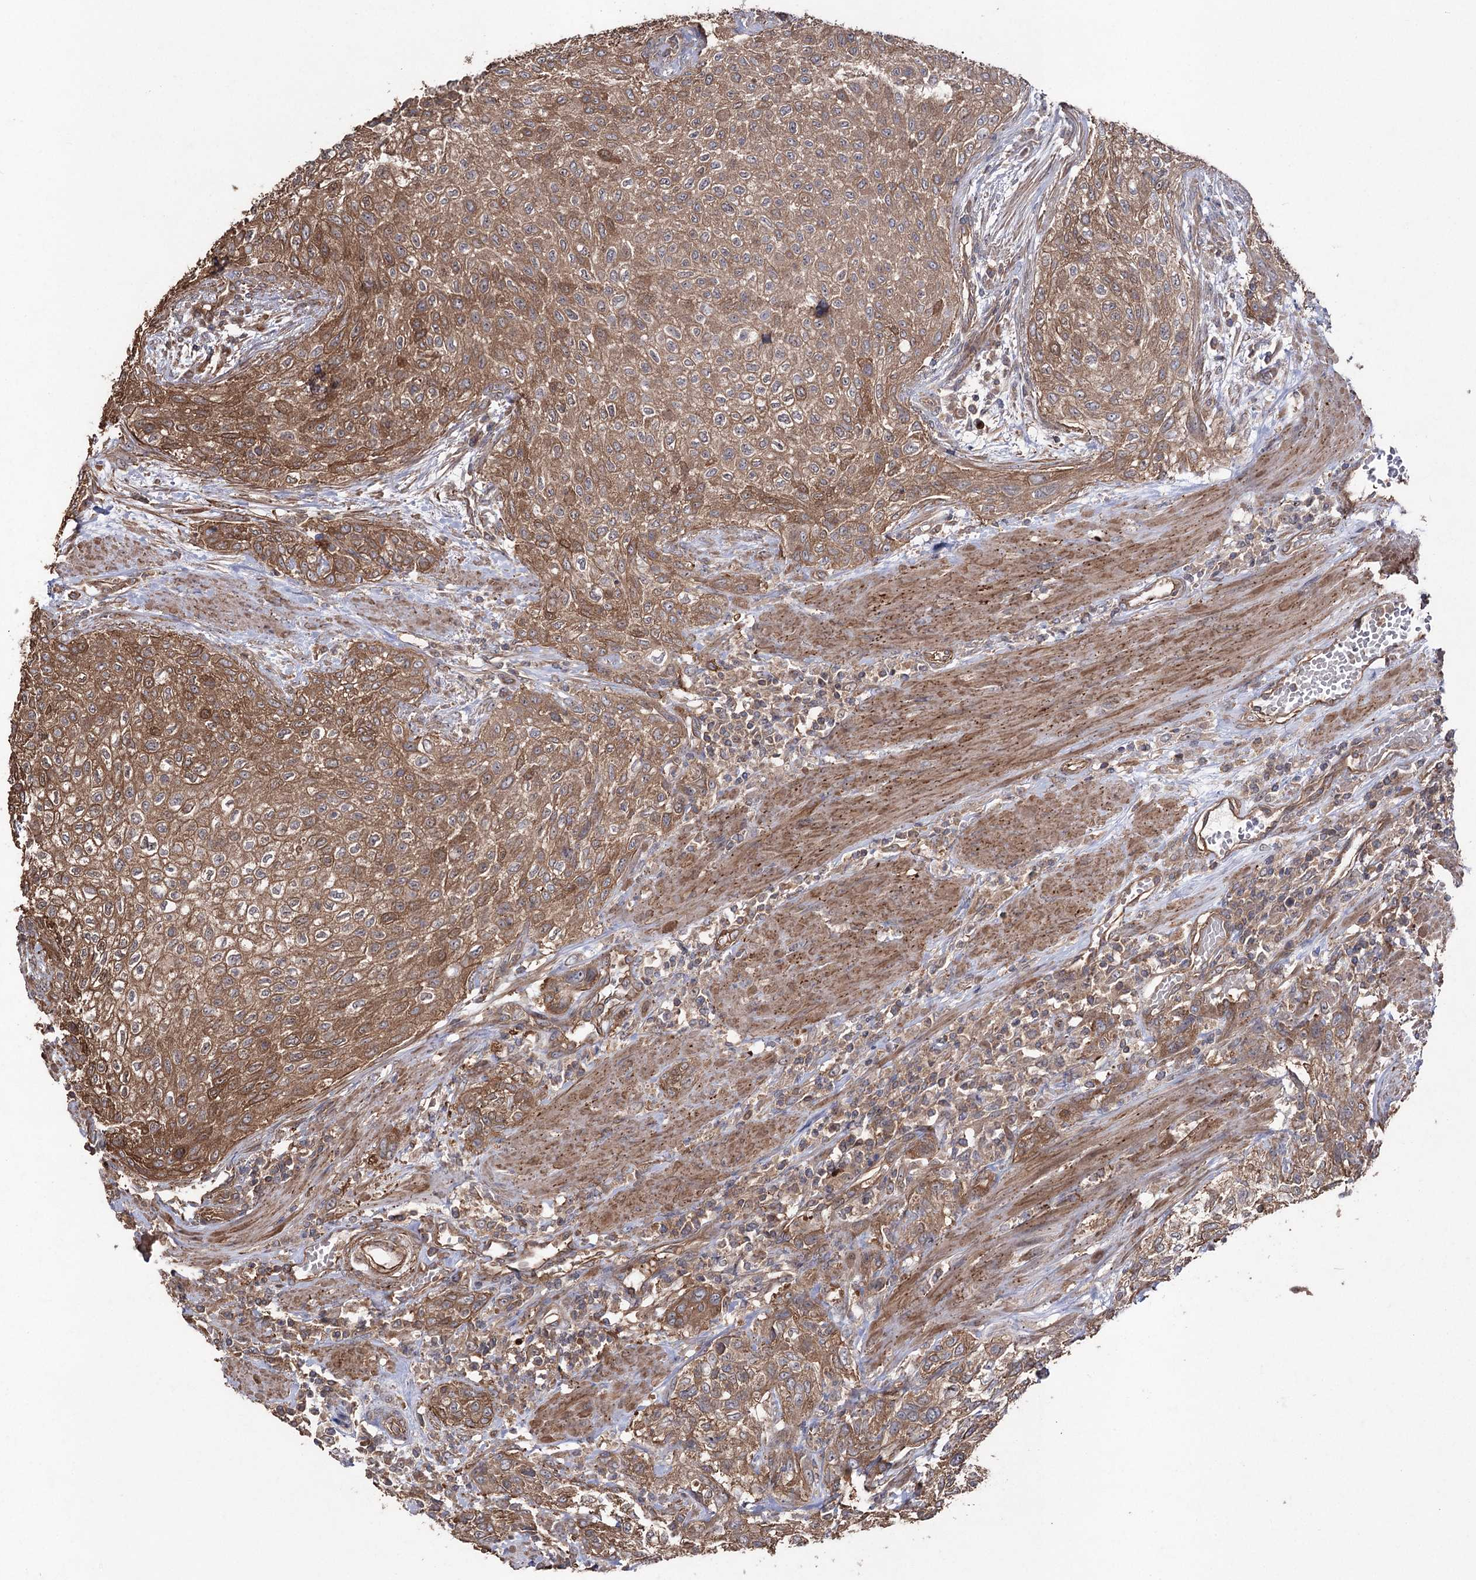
{"staining": {"intensity": "moderate", "quantity": ">75%", "location": "cytoplasmic/membranous"}, "tissue": "urothelial cancer", "cell_type": "Tumor cells", "image_type": "cancer", "snomed": [{"axis": "morphology", "description": "Urothelial carcinoma, High grade"}, {"axis": "topography", "description": "Urinary bladder"}], "caption": "Moderate cytoplasmic/membranous positivity is appreciated in about >75% of tumor cells in high-grade urothelial carcinoma.", "gene": "LARS2", "patient": {"sex": "male", "age": 35}}